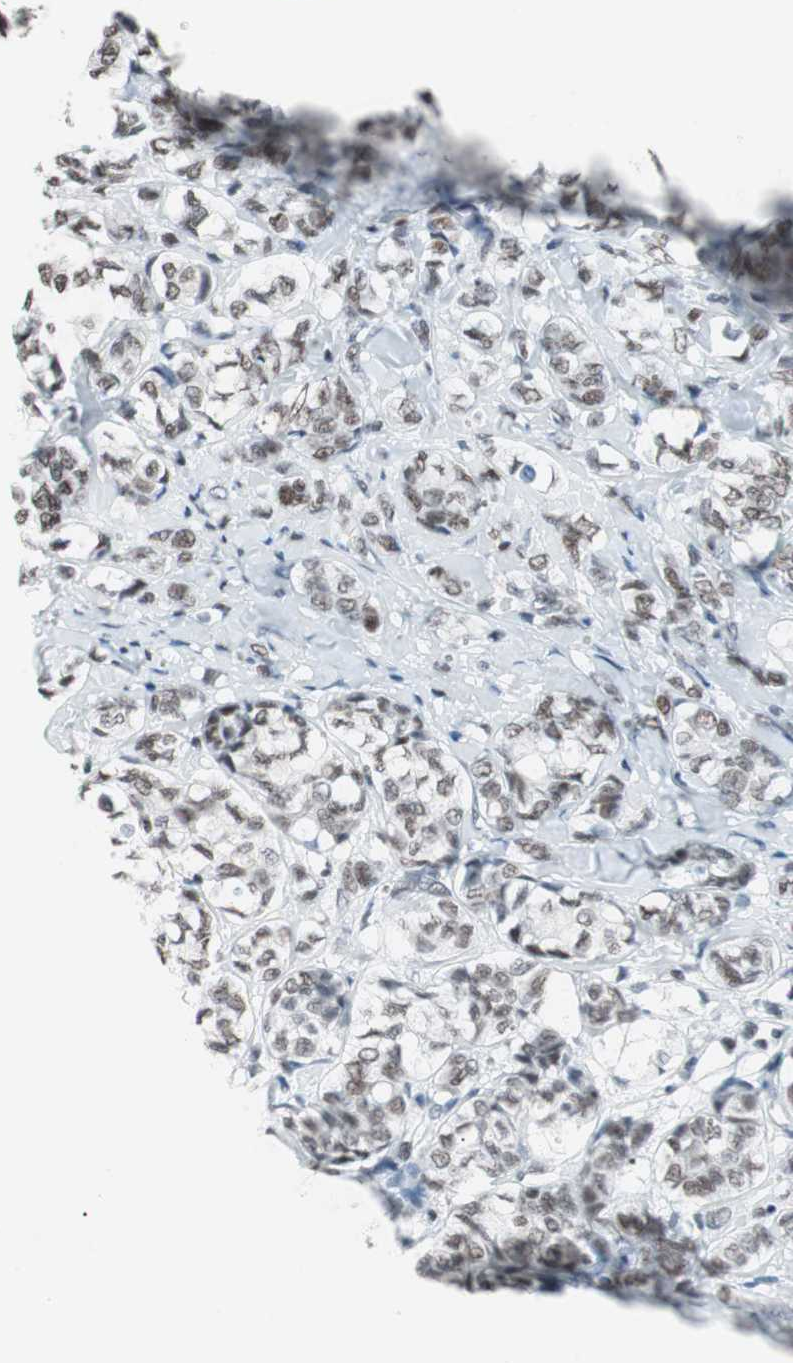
{"staining": {"intensity": "weak", "quantity": "25%-75%", "location": "nuclear"}, "tissue": "breast cancer", "cell_type": "Tumor cells", "image_type": "cancer", "snomed": [{"axis": "morphology", "description": "Lobular carcinoma"}, {"axis": "topography", "description": "Breast"}], "caption": "The immunohistochemical stain shows weak nuclear staining in tumor cells of breast lobular carcinoma tissue. The staining was performed using DAB, with brown indicating positive protein expression. Nuclei are stained blue with hematoxylin.", "gene": "ARID1A", "patient": {"sex": "female", "age": 60}}